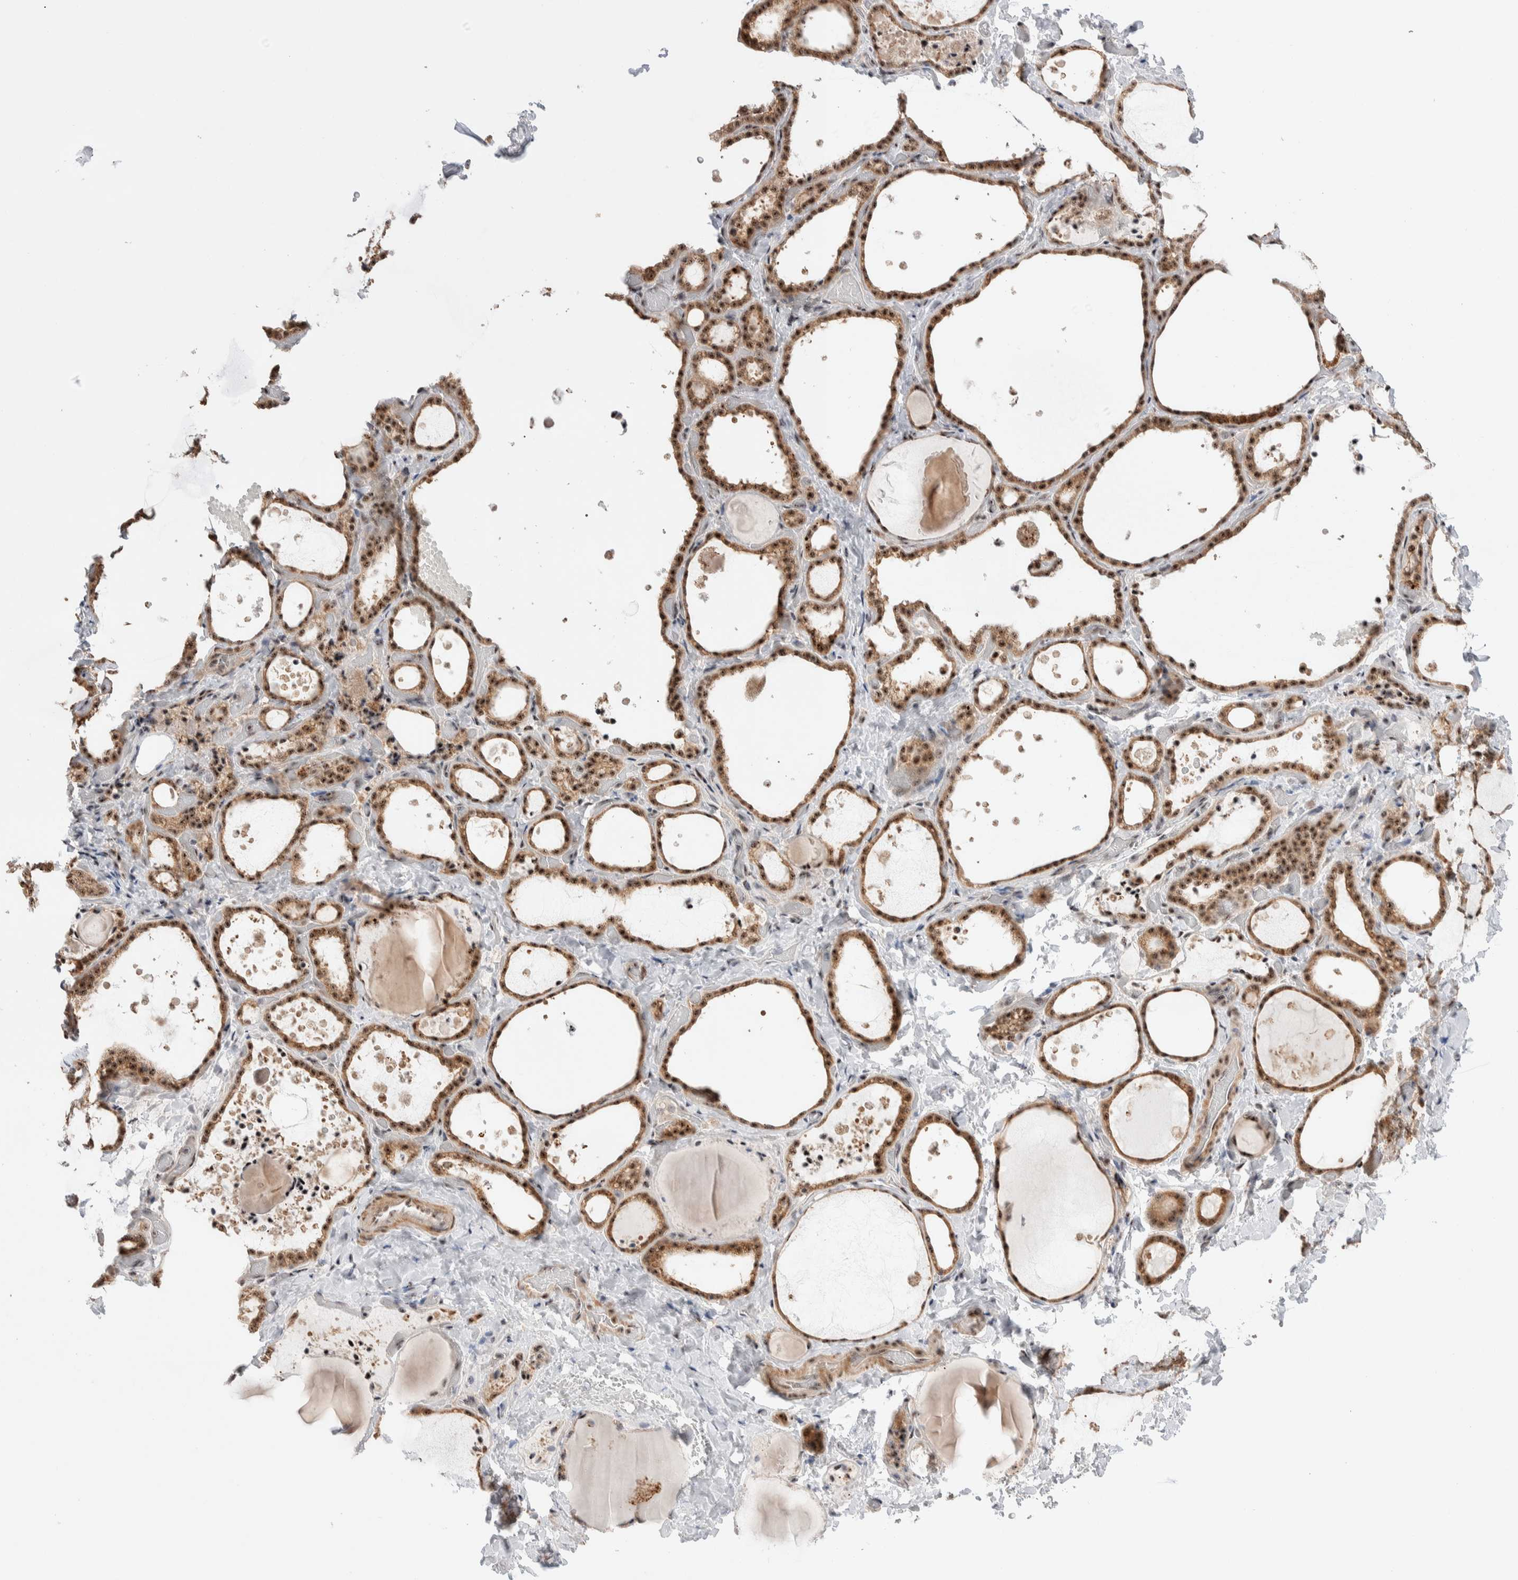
{"staining": {"intensity": "moderate", "quantity": ">75%", "location": "cytoplasmic/membranous,nuclear"}, "tissue": "thyroid gland", "cell_type": "Glandular cells", "image_type": "normal", "snomed": [{"axis": "morphology", "description": "Normal tissue, NOS"}, {"axis": "topography", "description": "Thyroid gland"}], "caption": "The micrograph demonstrates a brown stain indicating the presence of a protein in the cytoplasmic/membranous,nuclear of glandular cells in thyroid gland. Immunohistochemistry stains the protein in brown and the nuclei are stained blue.", "gene": "ZNF695", "patient": {"sex": "female", "age": 44}}